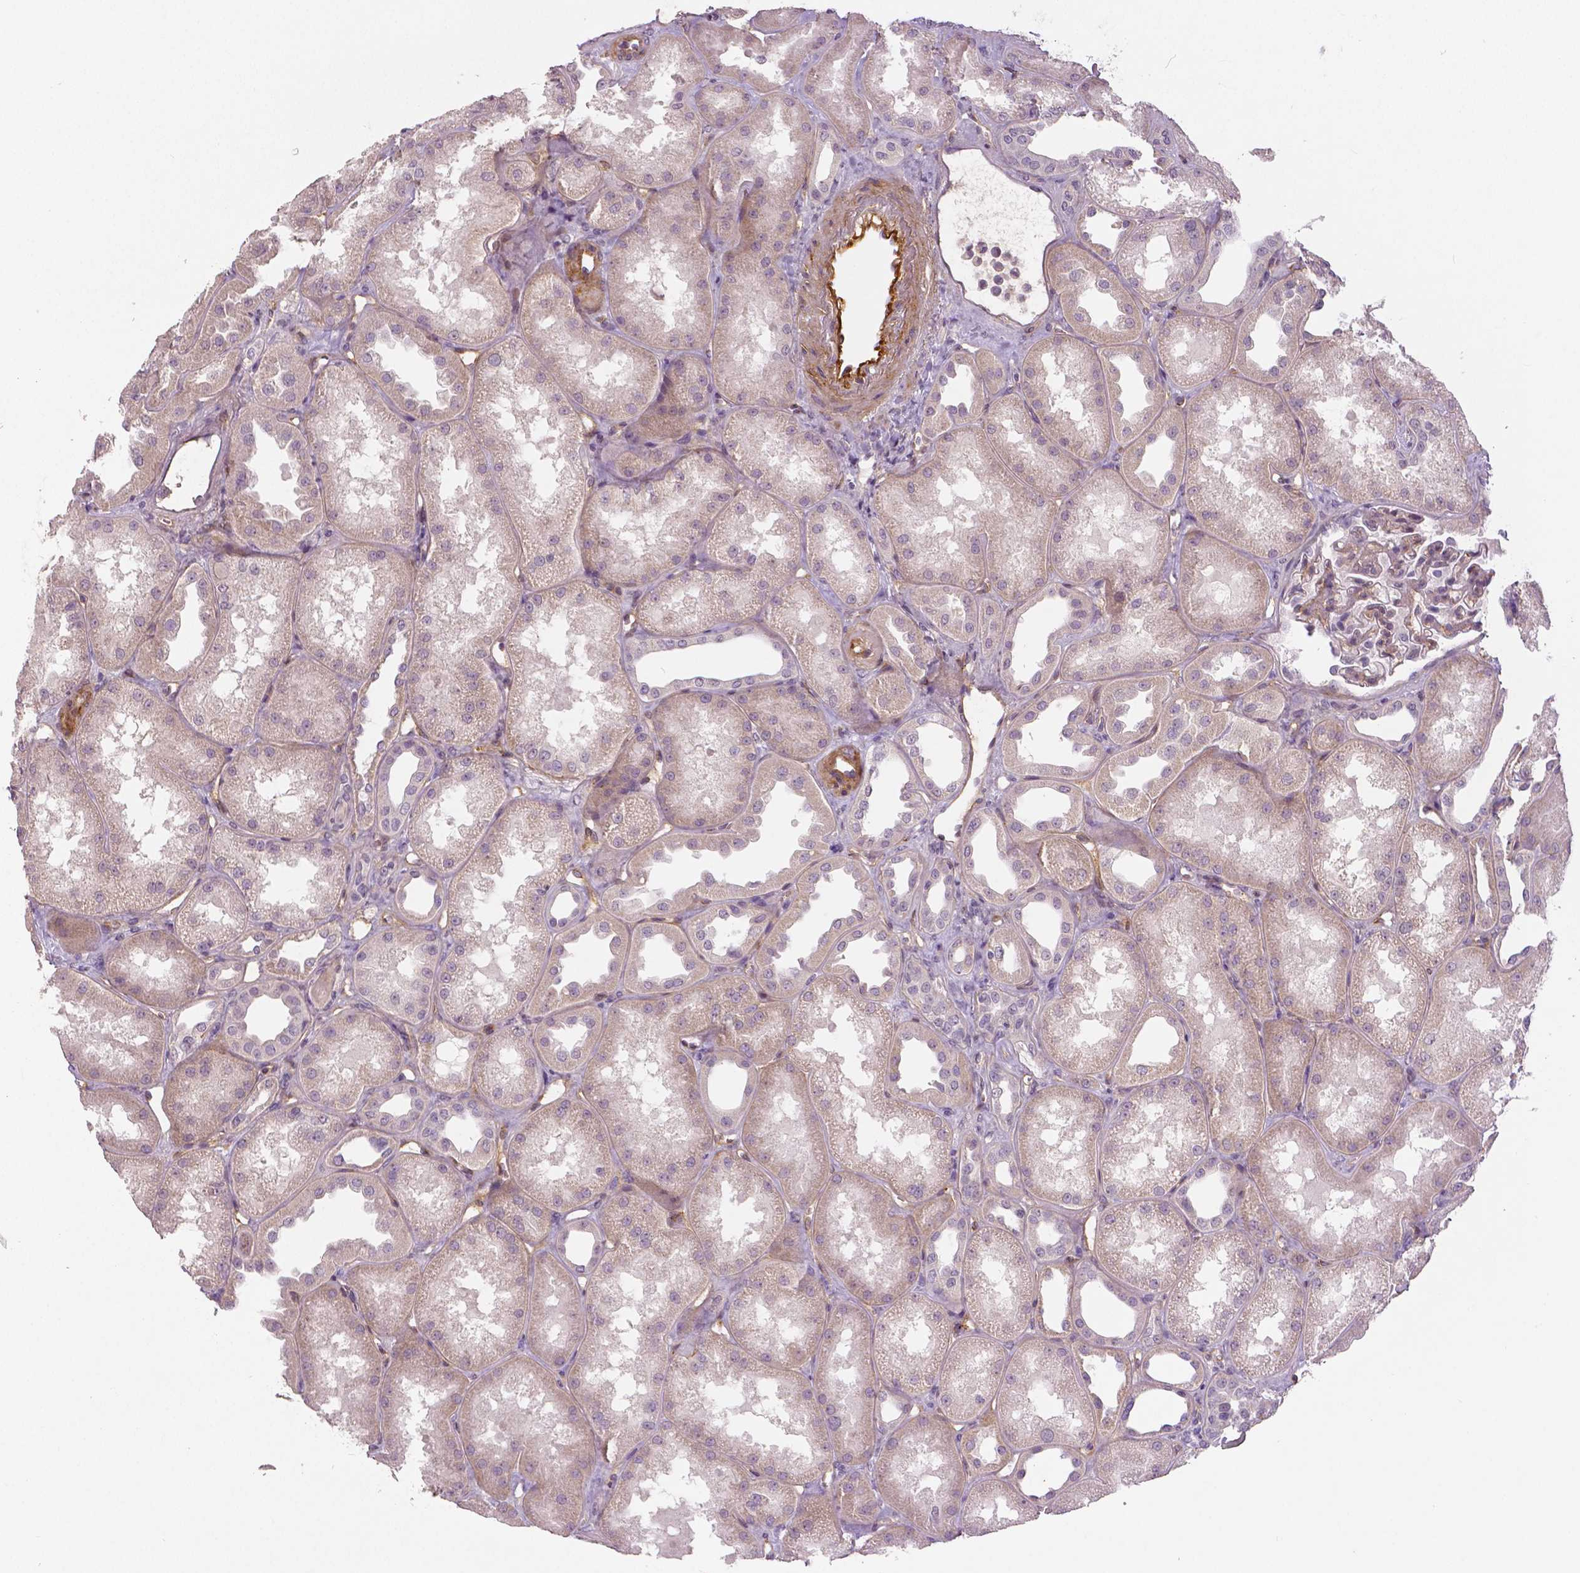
{"staining": {"intensity": "negative", "quantity": "none", "location": "none"}, "tissue": "kidney", "cell_type": "Cells in glomeruli", "image_type": "normal", "snomed": [{"axis": "morphology", "description": "Normal tissue, NOS"}, {"axis": "topography", "description": "Kidney"}], "caption": "Immunohistochemical staining of normal human kidney reveals no significant staining in cells in glomeruli.", "gene": "FLT1", "patient": {"sex": "male", "age": 61}}